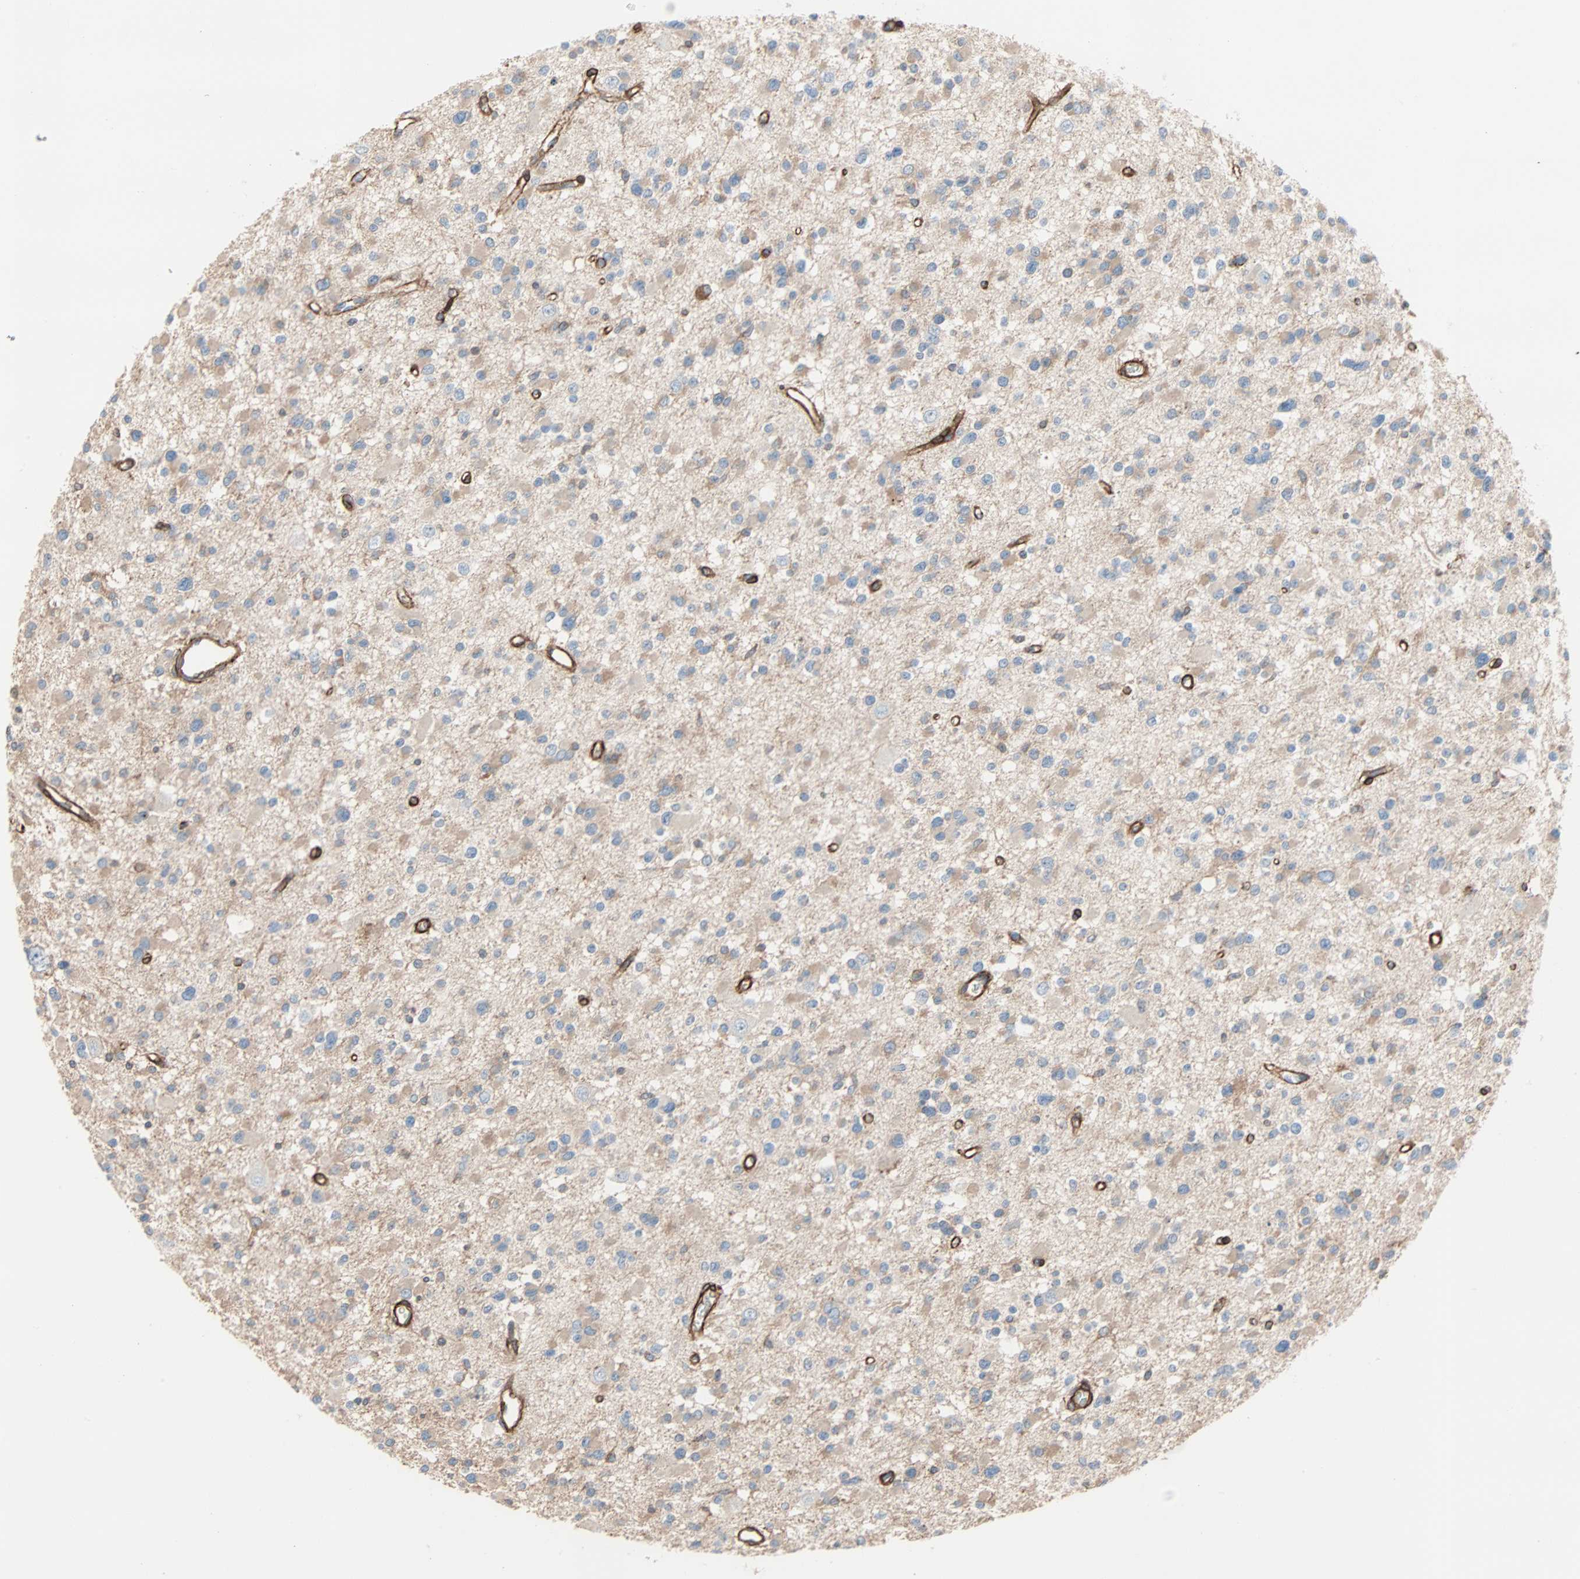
{"staining": {"intensity": "weak", "quantity": ">75%", "location": "cytoplasmic/membranous"}, "tissue": "glioma", "cell_type": "Tumor cells", "image_type": "cancer", "snomed": [{"axis": "morphology", "description": "Glioma, malignant, Low grade"}, {"axis": "topography", "description": "Brain"}], "caption": "Glioma stained for a protein (brown) exhibits weak cytoplasmic/membranous positive staining in about >75% of tumor cells.", "gene": "EPB41L2", "patient": {"sex": "female", "age": 22}}